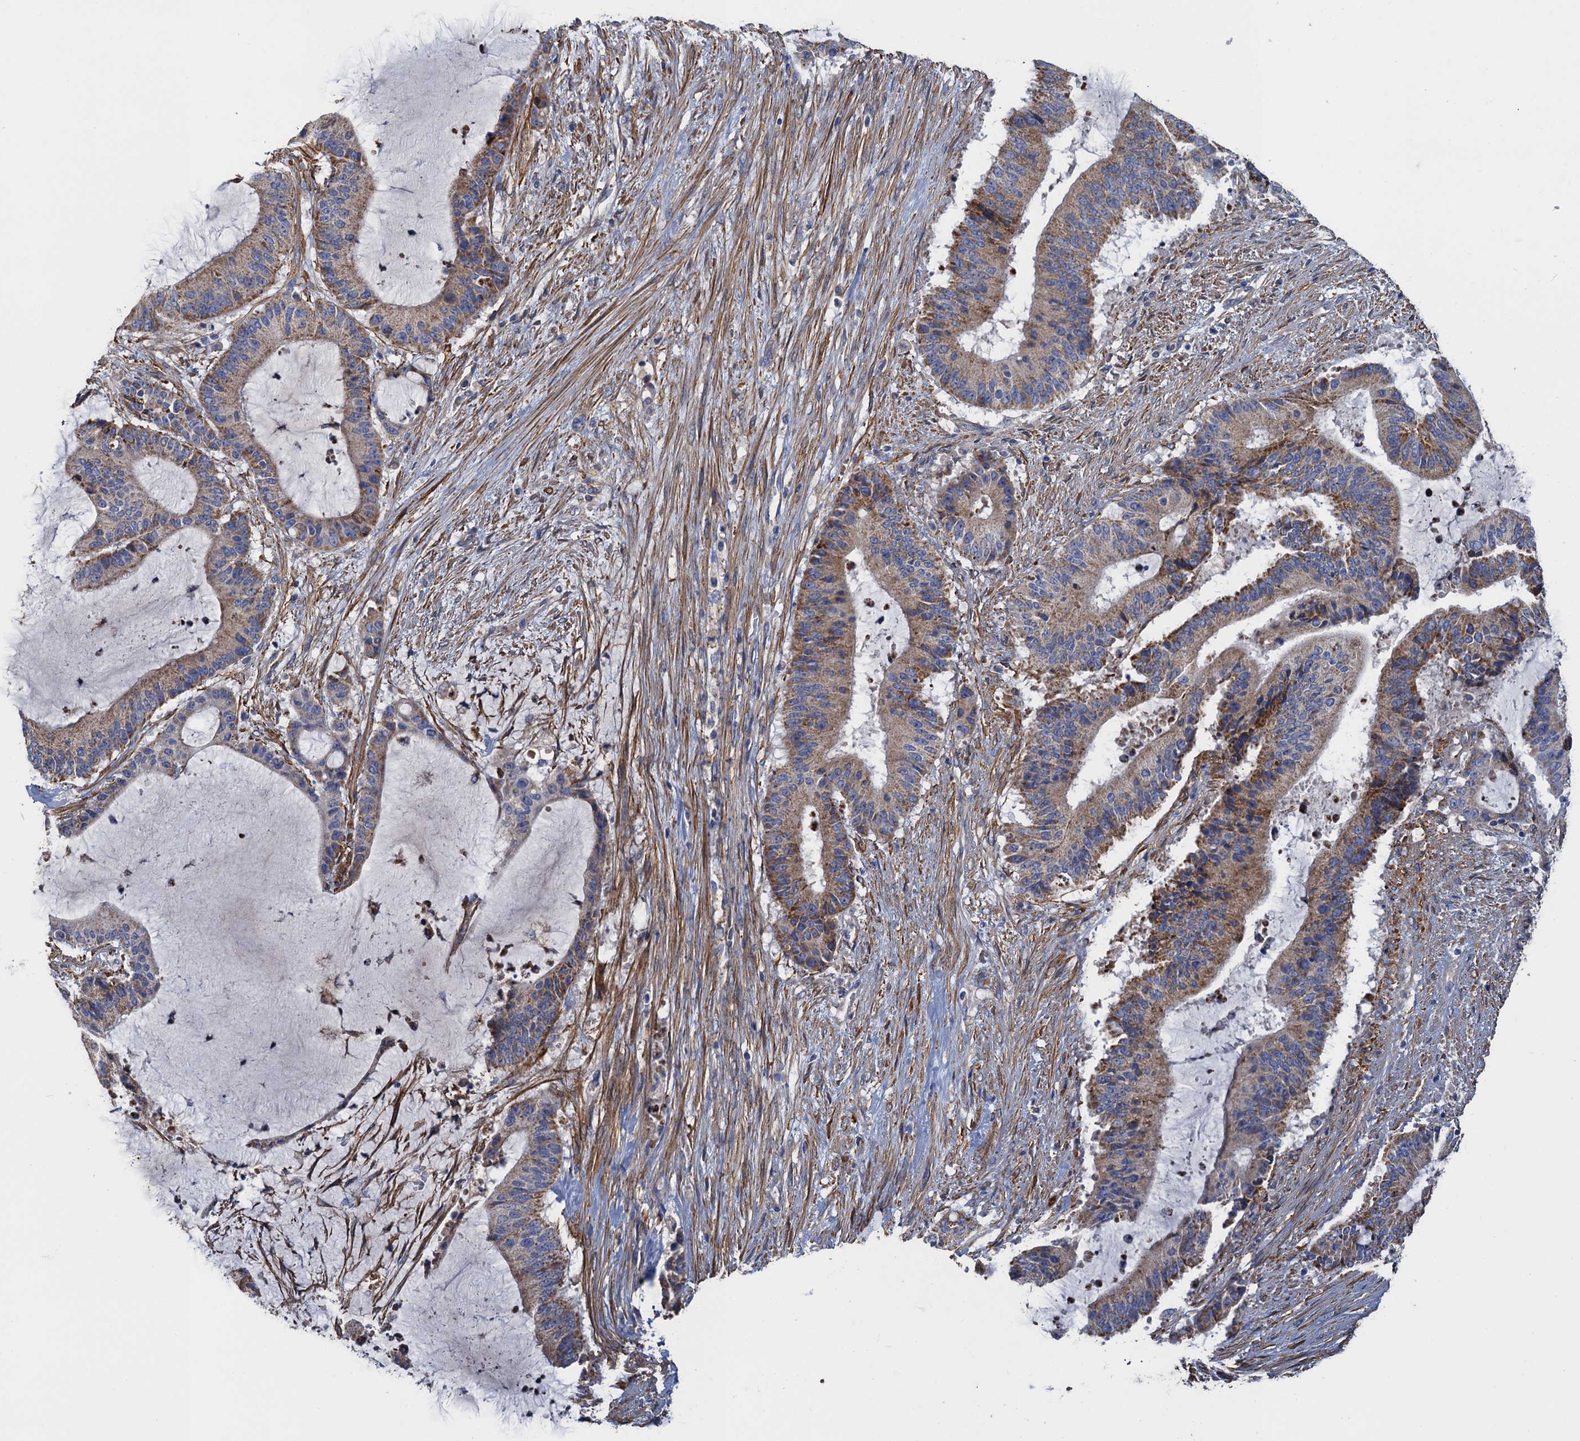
{"staining": {"intensity": "moderate", "quantity": "25%-75%", "location": "cytoplasmic/membranous"}, "tissue": "liver cancer", "cell_type": "Tumor cells", "image_type": "cancer", "snomed": [{"axis": "morphology", "description": "Normal tissue, NOS"}, {"axis": "morphology", "description": "Cholangiocarcinoma"}, {"axis": "topography", "description": "Liver"}, {"axis": "topography", "description": "Peripheral nerve tissue"}], "caption": "Immunohistochemical staining of liver cancer (cholangiocarcinoma) demonstrates moderate cytoplasmic/membranous protein positivity in about 25%-75% of tumor cells. (DAB (3,3'-diaminobenzidine) = brown stain, brightfield microscopy at high magnification).", "gene": "GCSH", "patient": {"sex": "female", "age": 73}}